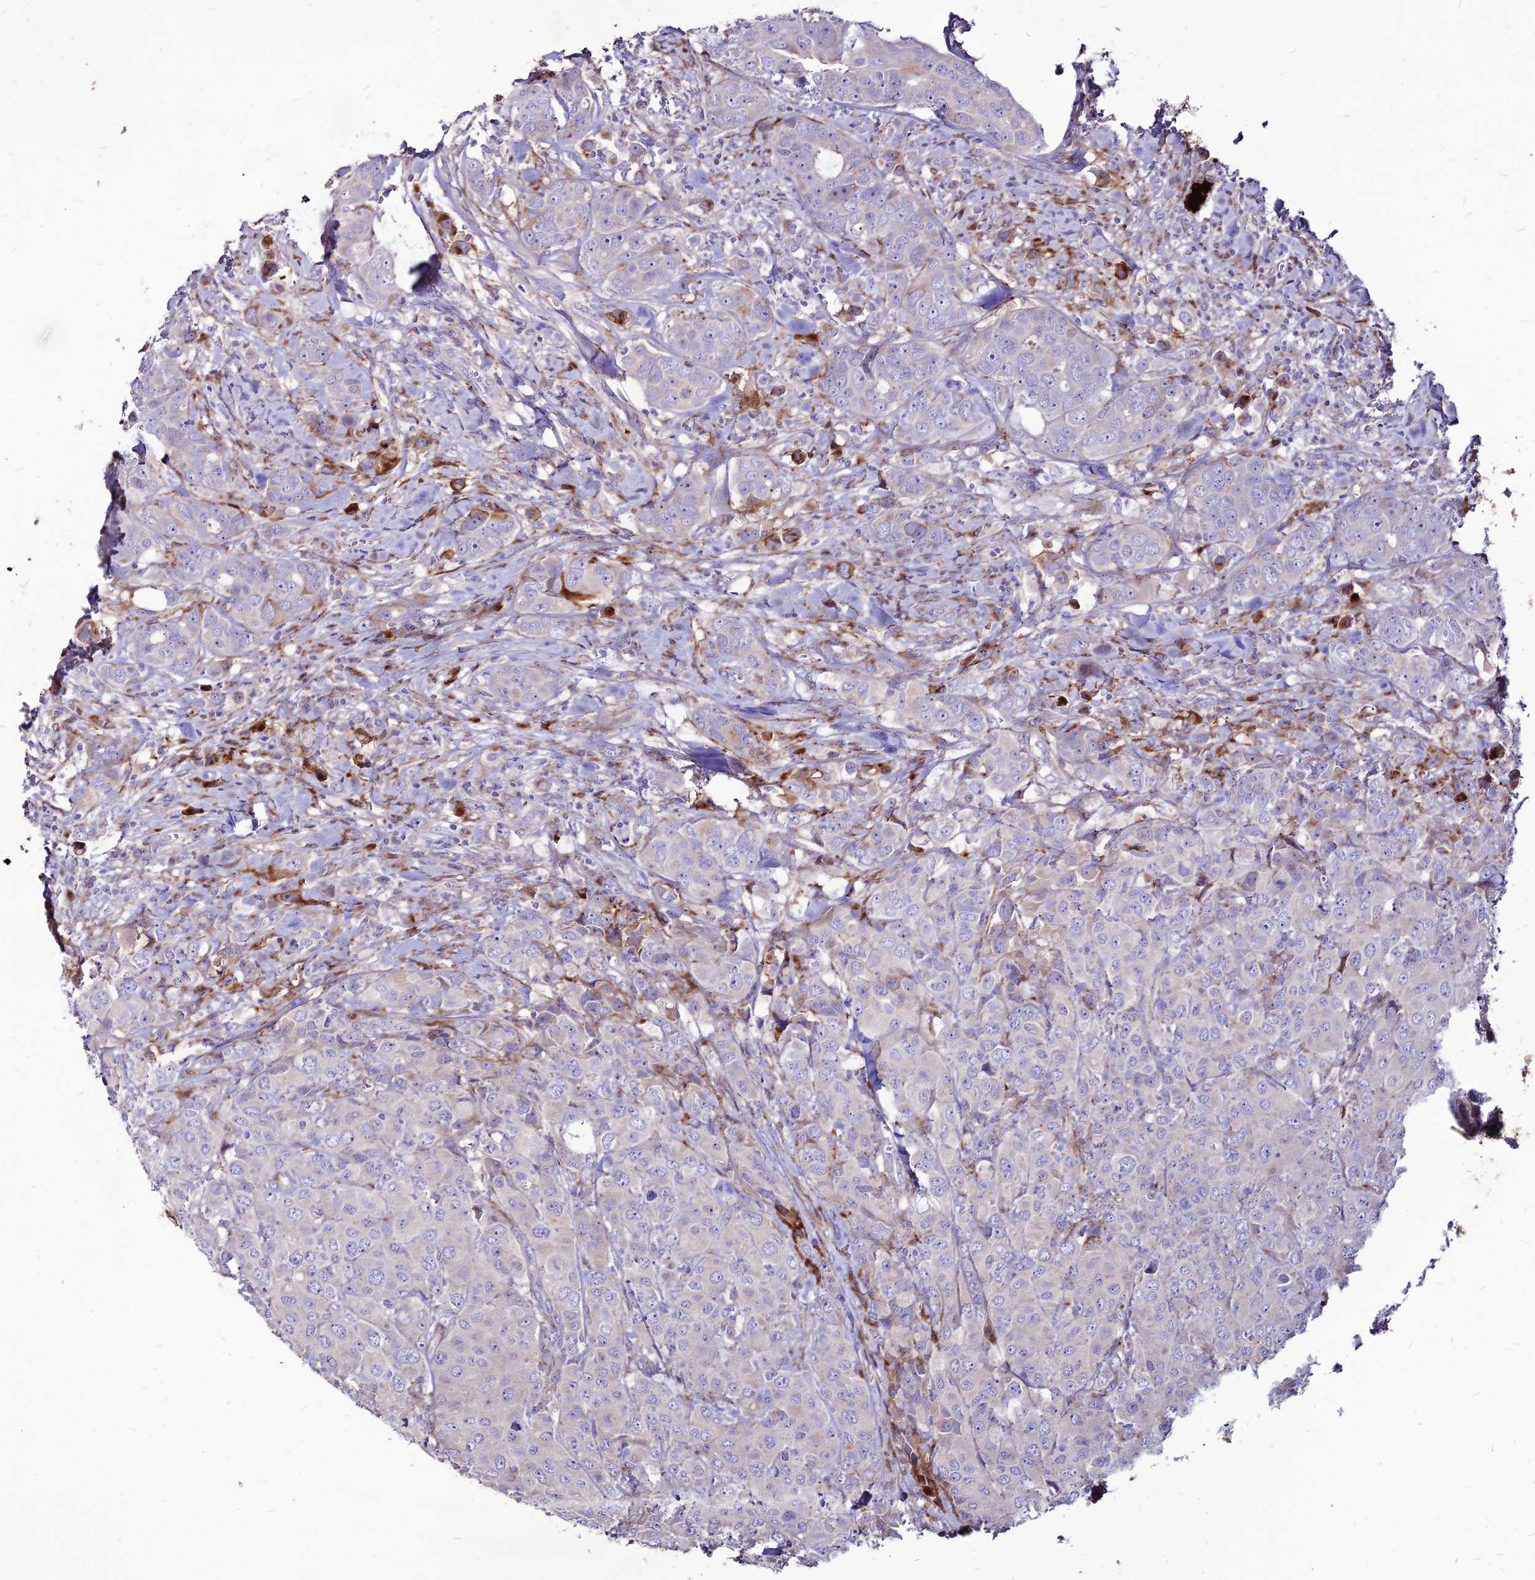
{"staining": {"intensity": "negative", "quantity": "none", "location": "none"}, "tissue": "breast cancer", "cell_type": "Tumor cells", "image_type": "cancer", "snomed": [{"axis": "morphology", "description": "Duct carcinoma"}, {"axis": "topography", "description": "Breast"}], "caption": "There is no significant expression in tumor cells of breast cancer. The staining was performed using DAB to visualize the protein expression in brown, while the nuclei were stained in blue with hematoxylin (Magnification: 20x).", "gene": "RIMOC1", "patient": {"sex": "female", "age": 43}}